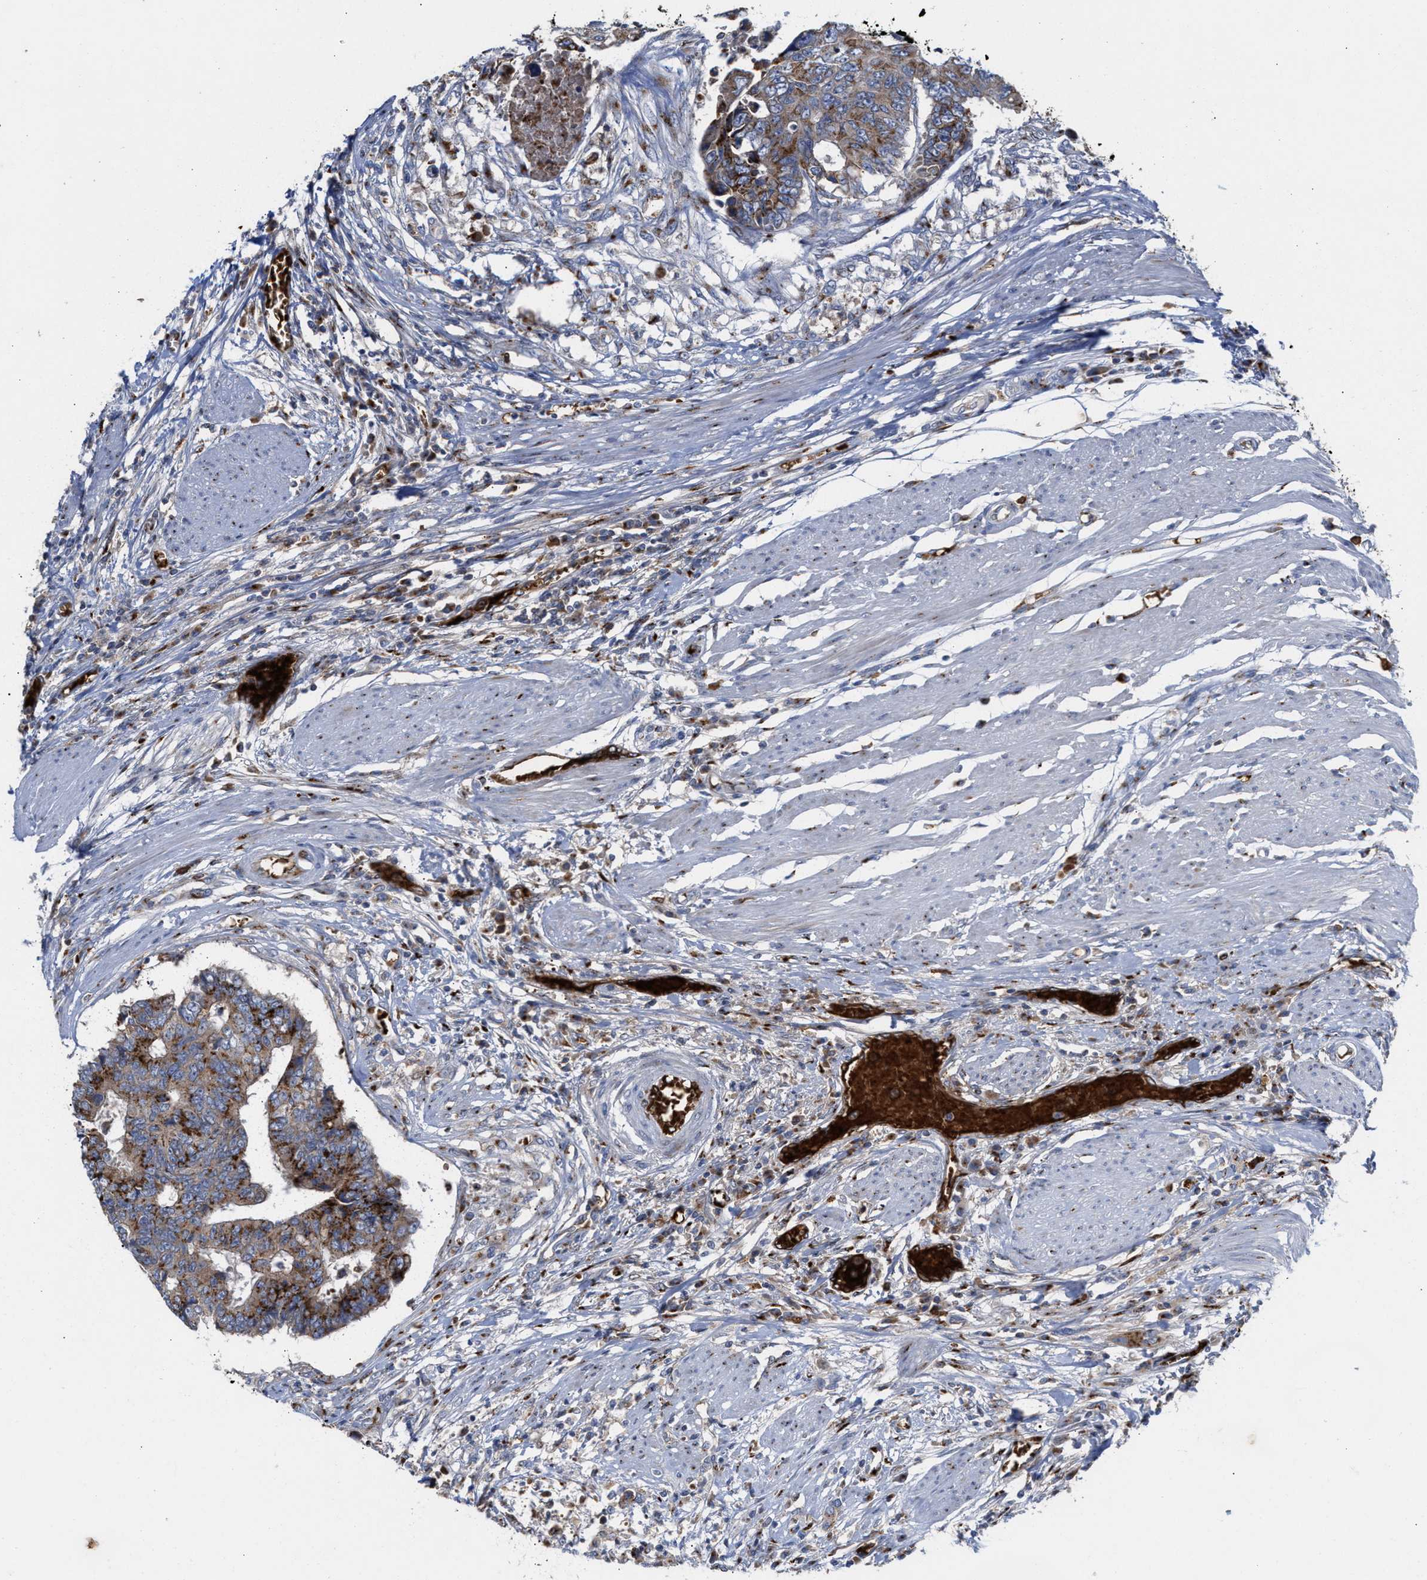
{"staining": {"intensity": "strong", "quantity": ">75%", "location": "cytoplasmic/membranous"}, "tissue": "colorectal cancer", "cell_type": "Tumor cells", "image_type": "cancer", "snomed": [{"axis": "morphology", "description": "Adenocarcinoma, NOS"}, {"axis": "topography", "description": "Rectum"}], "caption": "Colorectal cancer was stained to show a protein in brown. There is high levels of strong cytoplasmic/membranous positivity in approximately >75% of tumor cells.", "gene": "CCL2", "patient": {"sex": "male", "age": 84}}